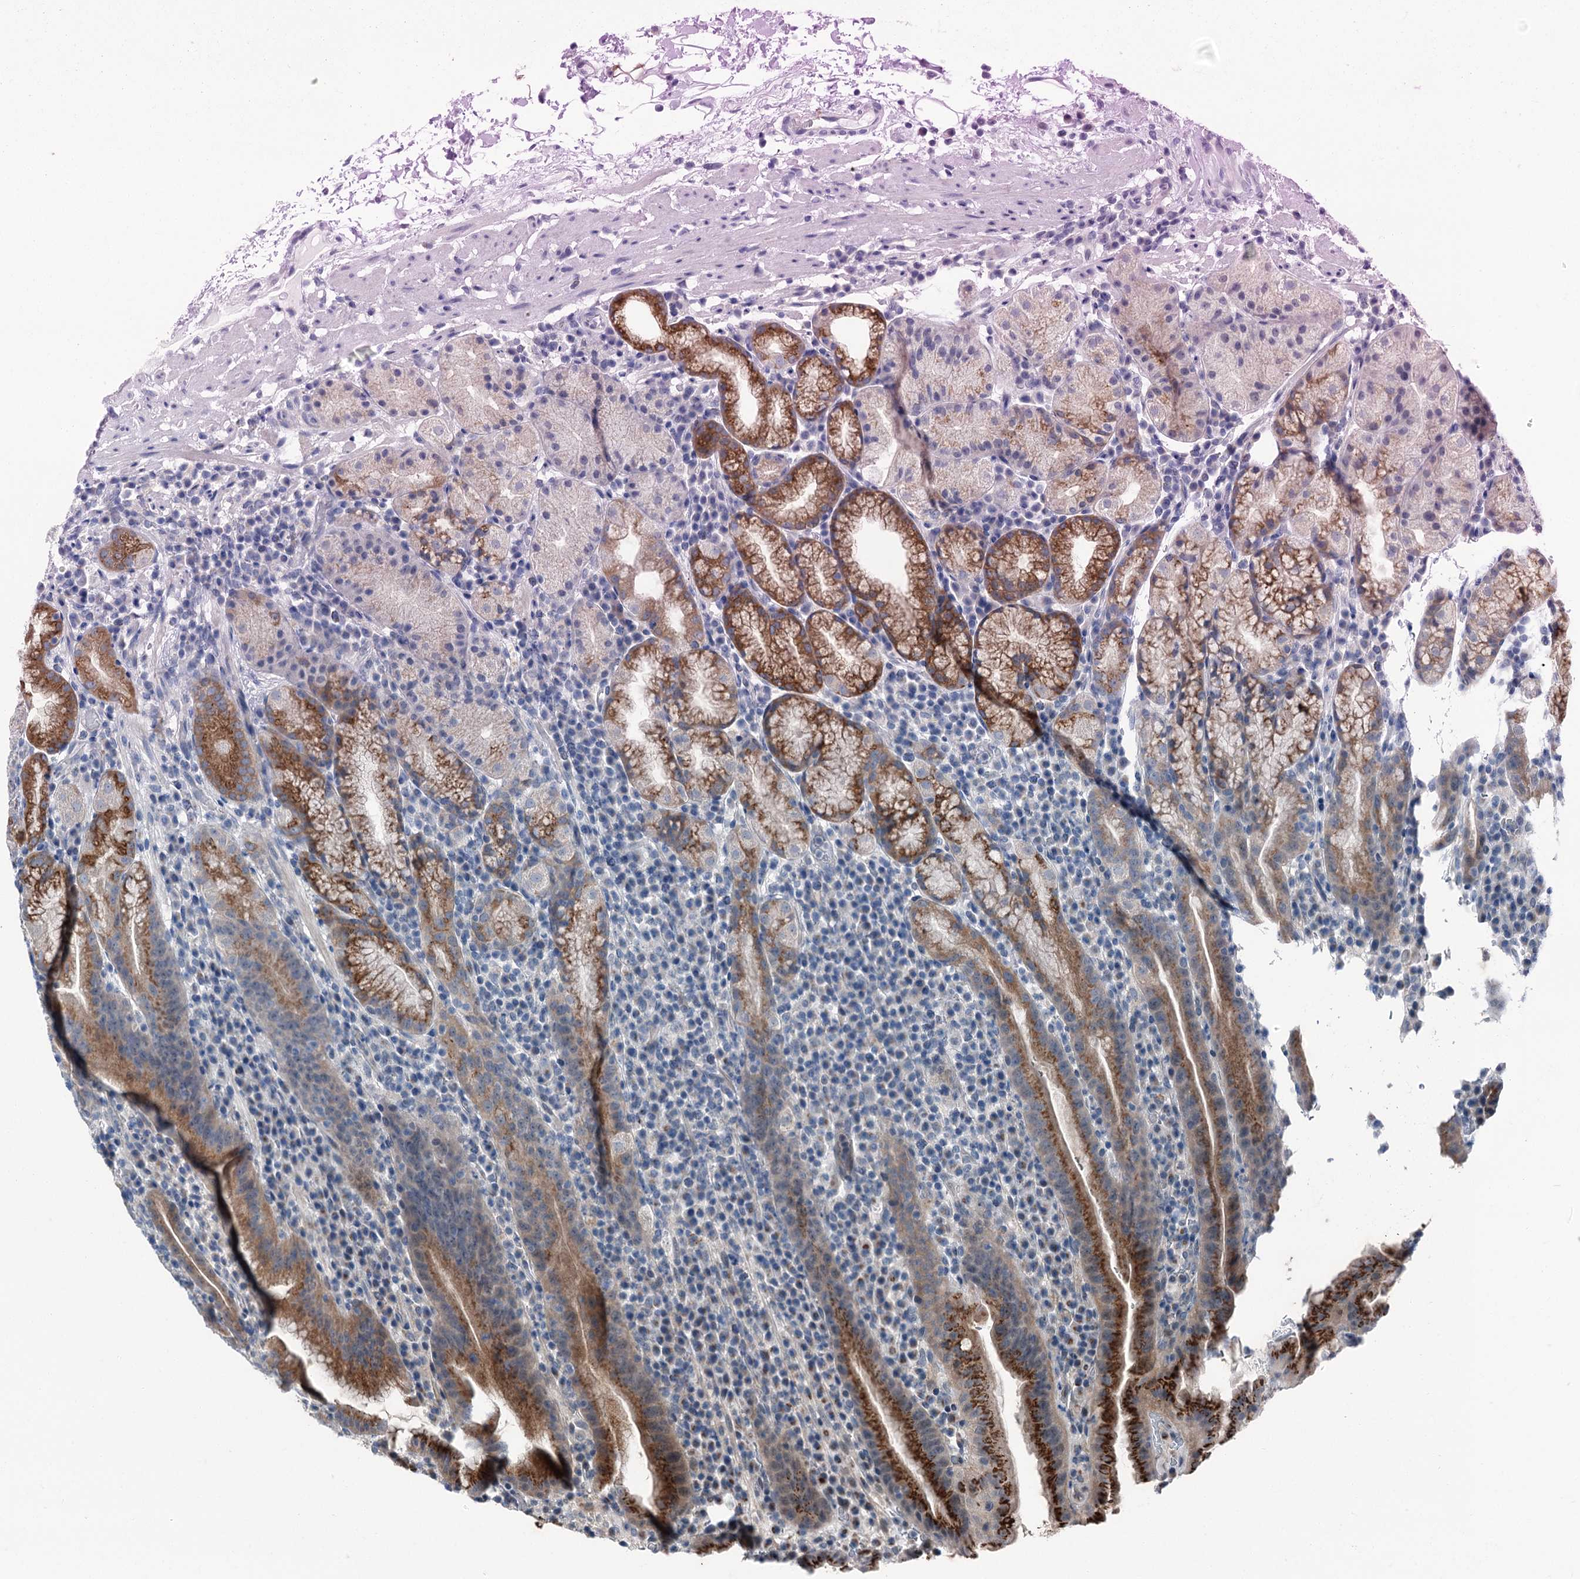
{"staining": {"intensity": "strong", "quantity": "25%-75%", "location": "cytoplasmic/membranous"}, "tissue": "stomach", "cell_type": "Glandular cells", "image_type": "normal", "snomed": [{"axis": "morphology", "description": "Normal tissue, NOS"}, {"axis": "morphology", "description": "Inflammation, NOS"}, {"axis": "topography", "description": "Stomach"}], "caption": "The immunohistochemical stain labels strong cytoplasmic/membranous expression in glandular cells of benign stomach. The staining was performed using DAB to visualize the protein expression in brown, while the nuclei were stained in blue with hematoxylin (Magnification: 20x).", "gene": "POLR1D", "patient": {"sex": "male", "age": 79}}